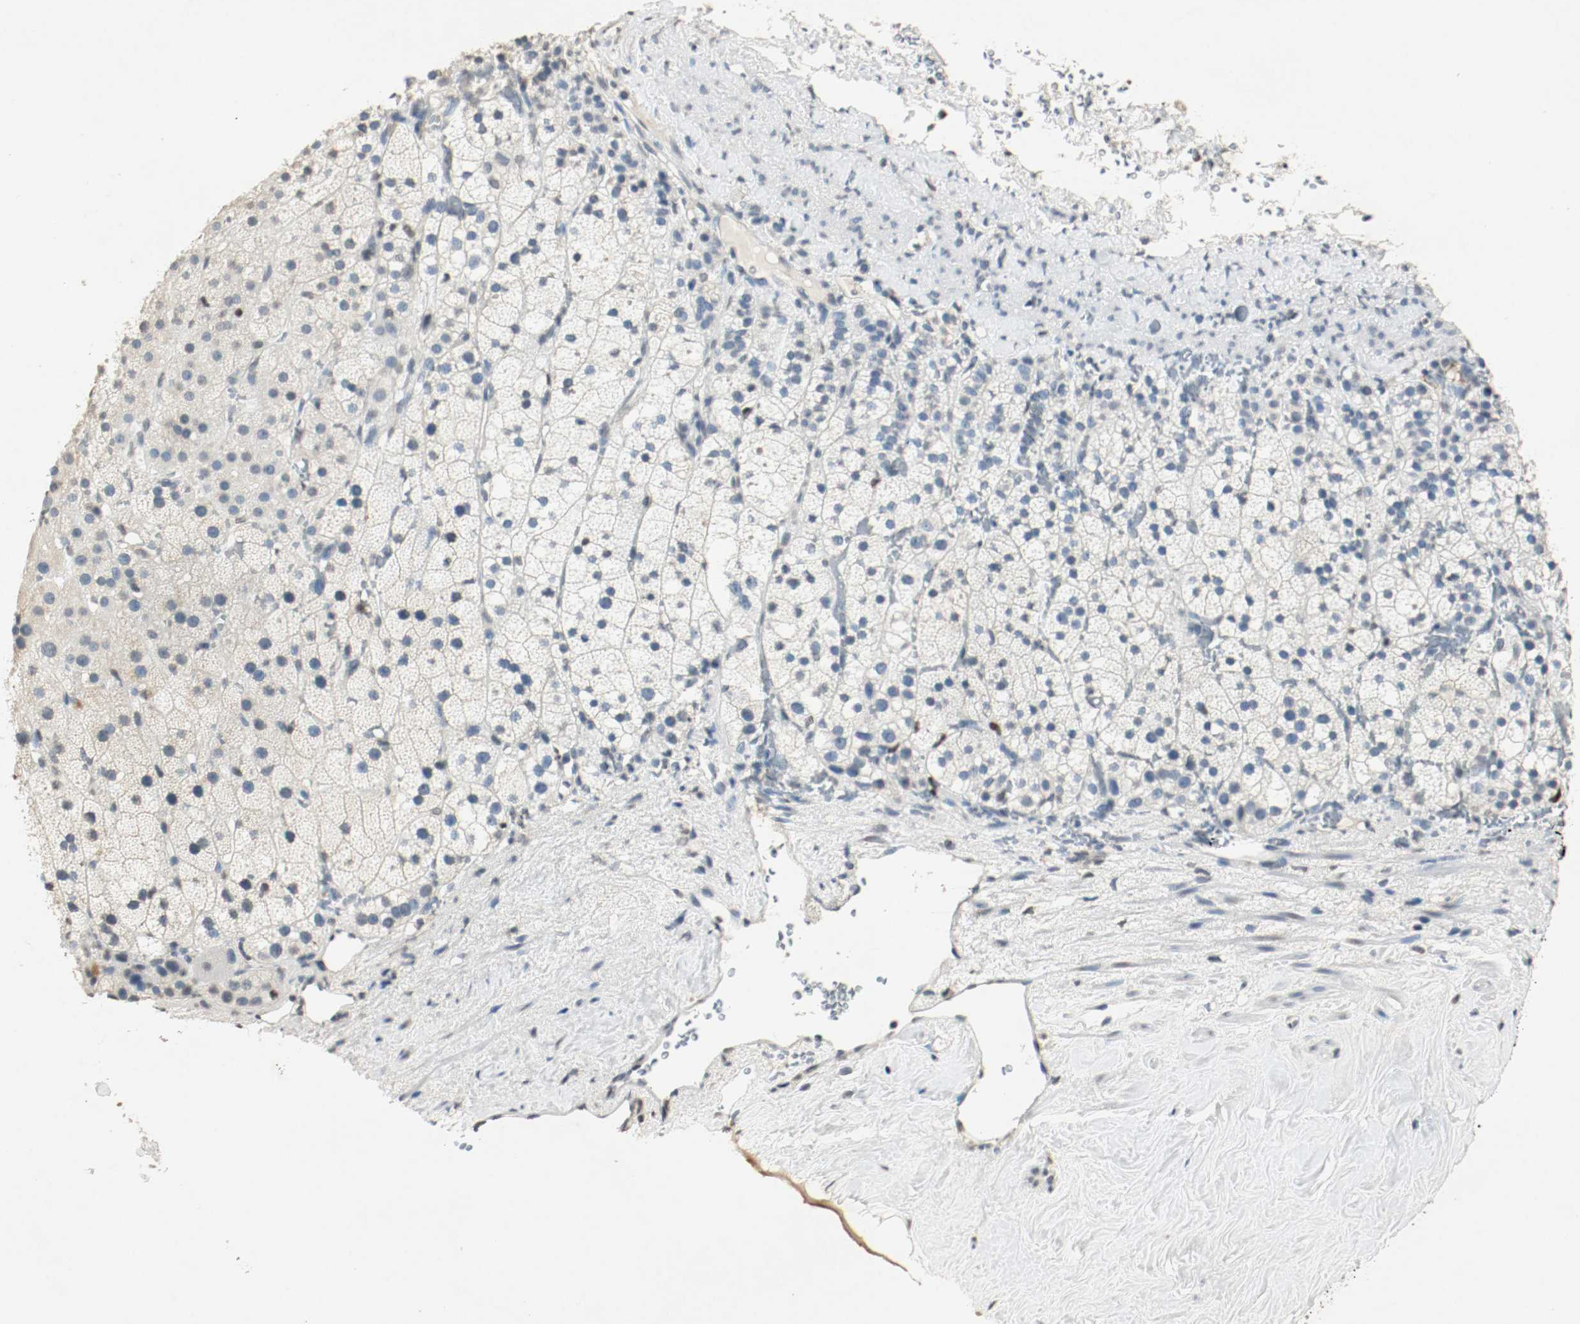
{"staining": {"intensity": "negative", "quantity": "none", "location": "none"}, "tissue": "adrenal gland", "cell_type": "Glandular cells", "image_type": "normal", "snomed": [{"axis": "morphology", "description": "Normal tissue, NOS"}, {"axis": "topography", "description": "Adrenal gland"}], "caption": "Image shows no protein expression in glandular cells of benign adrenal gland. The staining is performed using DAB brown chromogen with nuclei counter-stained in using hematoxylin.", "gene": "DNMT1", "patient": {"sex": "male", "age": 35}}